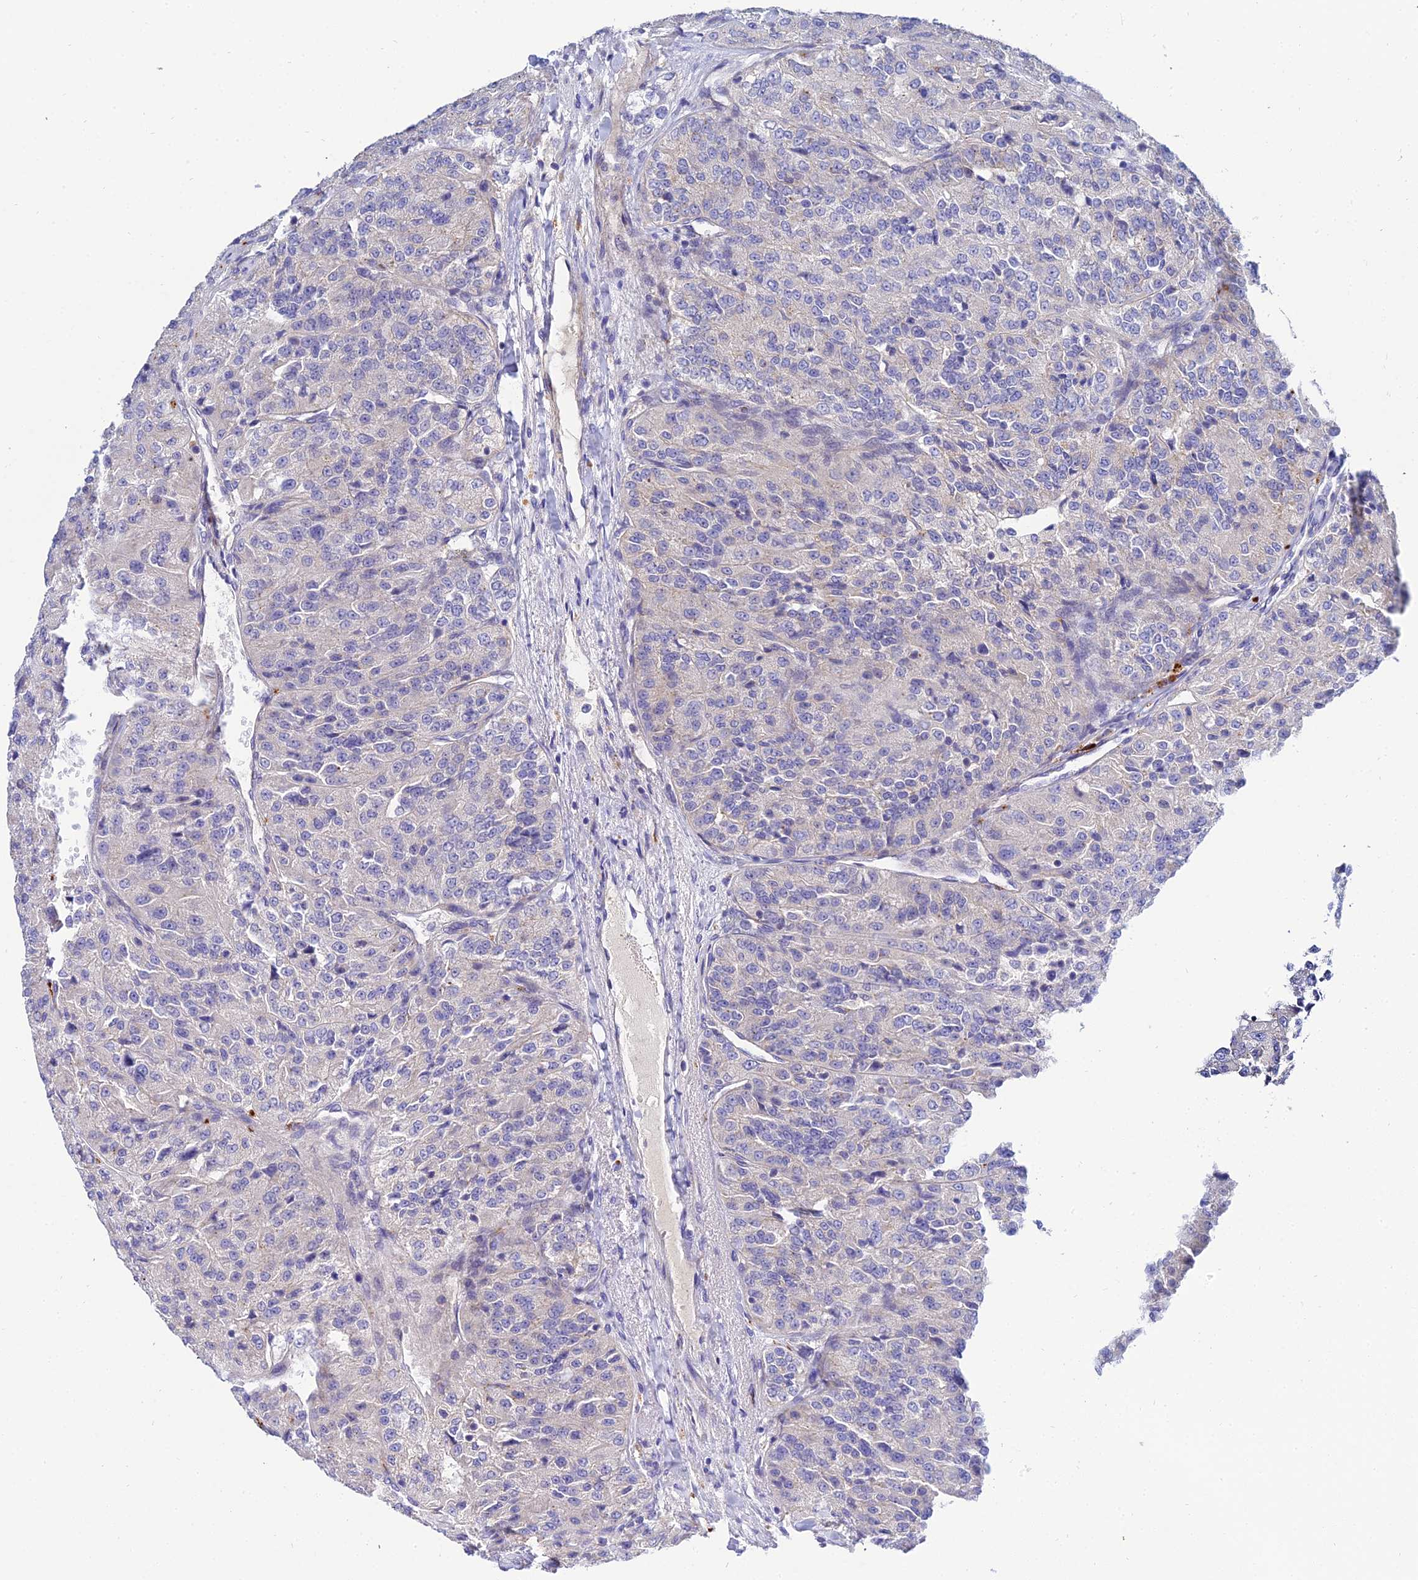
{"staining": {"intensity": "negative", "quantity": "none", "location": "none"}, "tissue": "renal cancer", "cell_type": "Tumor cells", "image_type": "cancer", "snomed": [{"axis": "morphology", "description": "Adenocarcinoma, NOS"}, {"axis": "topography", "description": "Kidney"}], "caption": "Micrograph shows no significant protein positivity in tumor cells of renal cancer.", "gene": "APOBEC3H", "patient": {"sex": "female", "age": 63}}